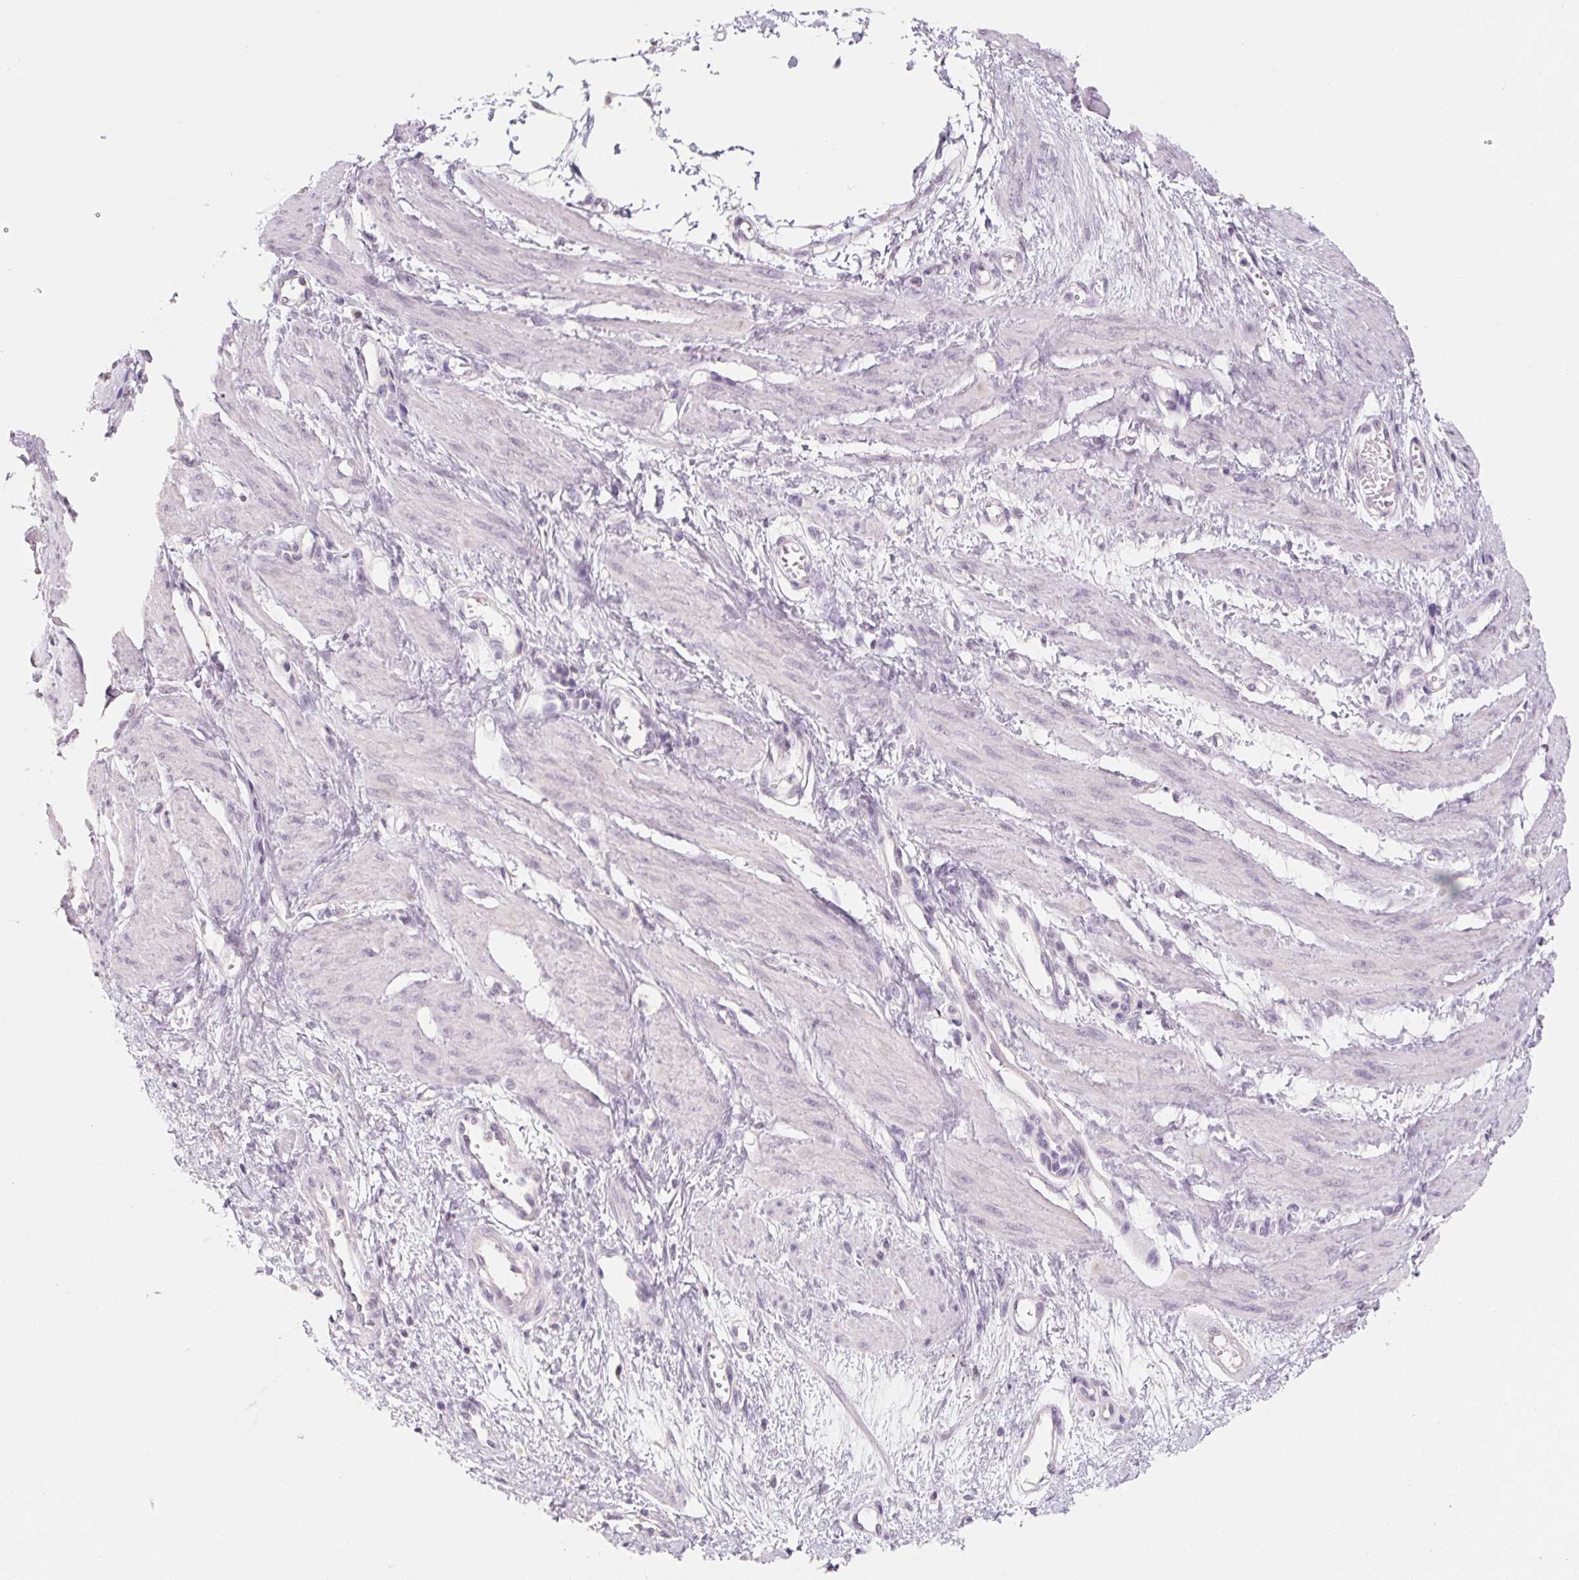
{"staining": {"intensity": "negative", "quantity": "none", "location": "none"}, "tissue": "smooth muscle", "cell_type": "Smooth muscle cells", "image_type": "normal", "snomed": [{"axis": "morphology", "description": "Normal tissue, NOS"}, {"axis": "topography", "description": "Smooth muscle"}, {"axis": "topography", "description": "Uterus"}], "caption": "This is a micrograph of IHC staining of unremarkable smooth muscle, which shows no positivity in smooth muscle cells.", "gene": "CAPZA3", "patient": {"sex": "female", "age": 39}}